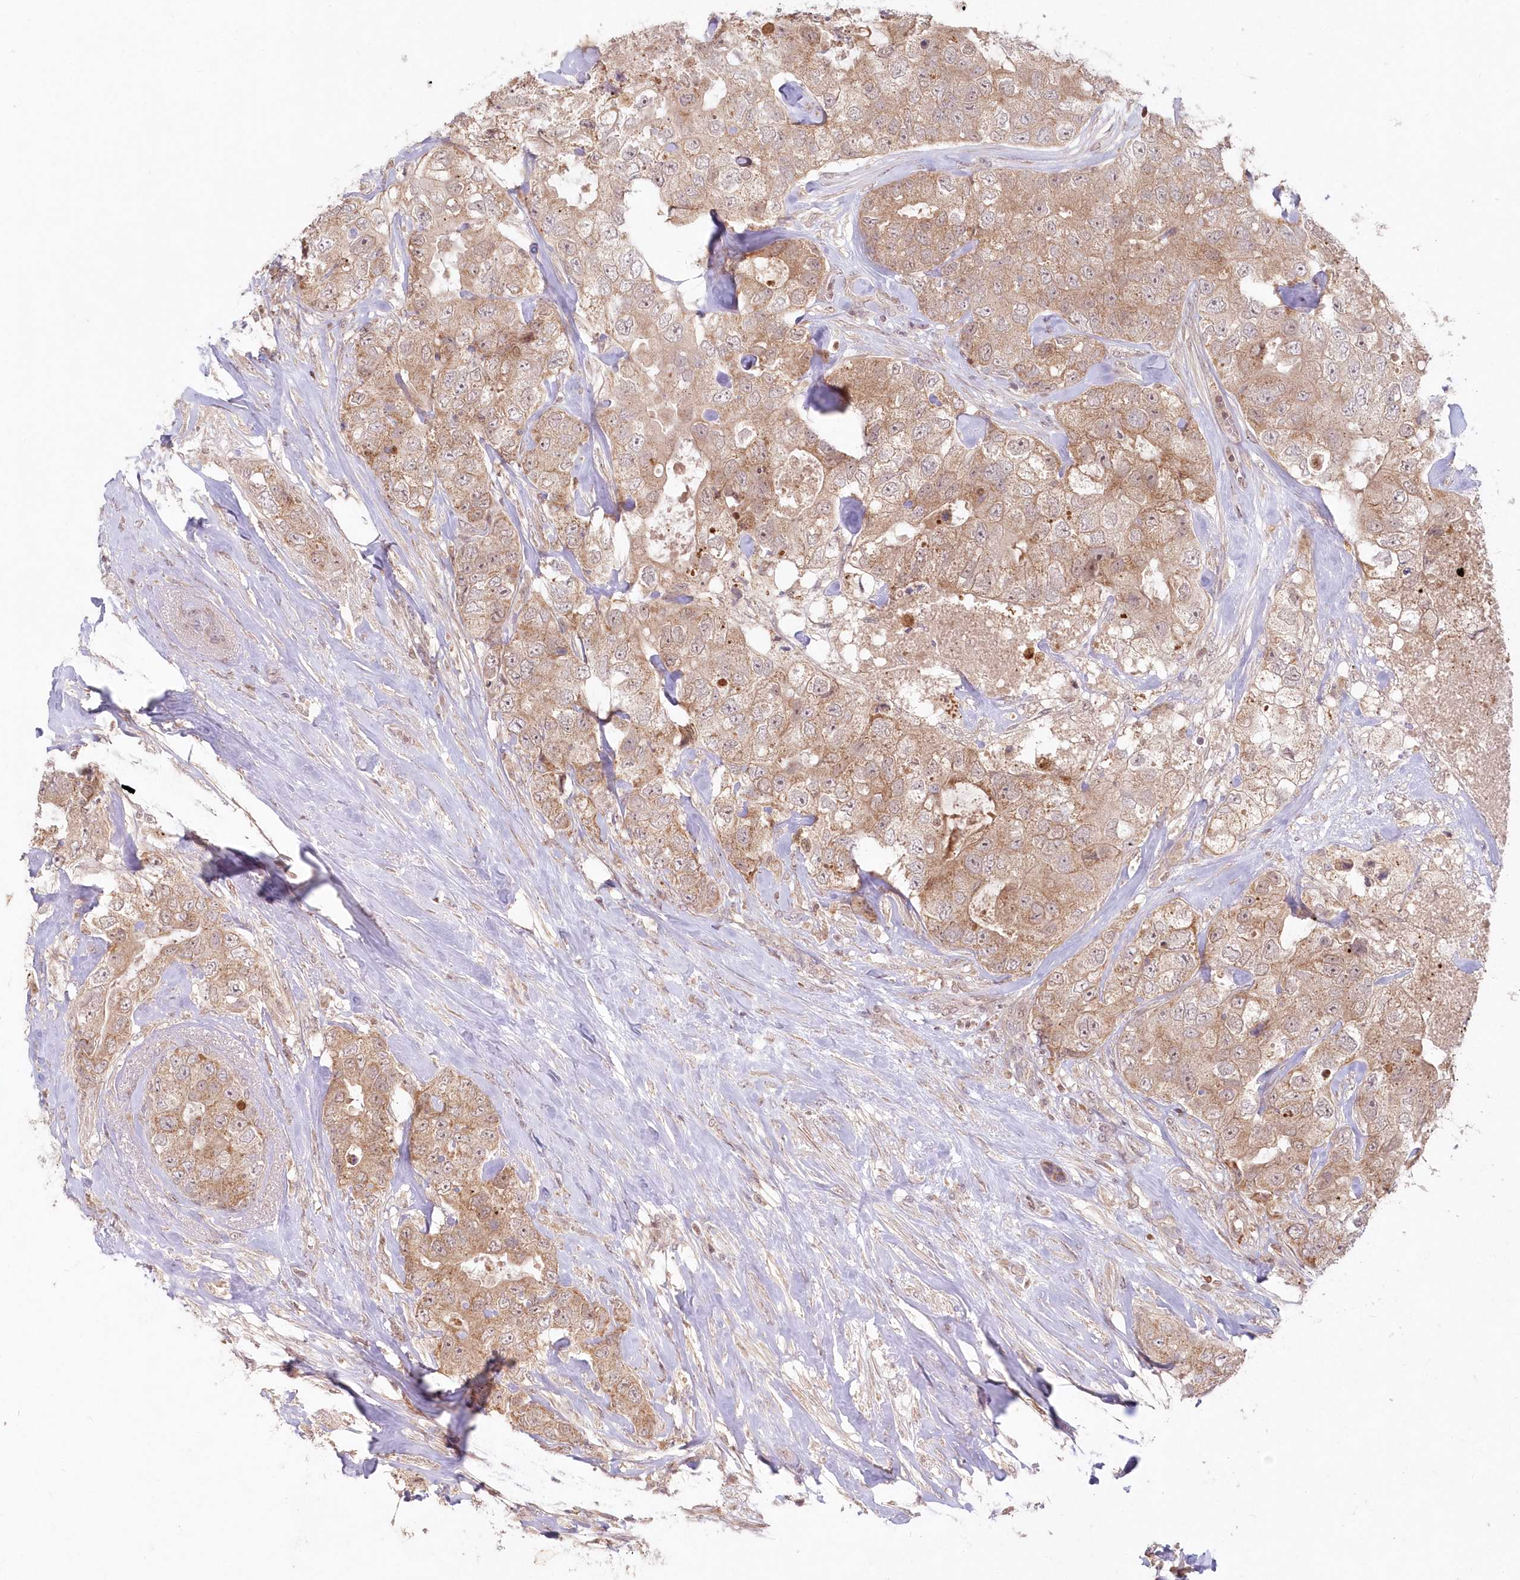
{"staining": {"intensity": "moderate", "quantity": ">75%", "location": "cytoplasmic/membranous"}, "tissue": "breast cancer", "cell_type": "Tumor cells", "image_type": "cancer", "snomed": [{"axis": "morphology", "description": "Duct carcinoma"}, {"axis": "topography", "description": "Breast"}], "caption": "Breast invasive ductal carcinoma was stained to show a protein in brown. There is medium levels of moderate cytoplasmic/membranous positivity in approximately >75% of tumor cells.", "gene": "ASCC1", "patient": {"sex": "female", "age": 62}}